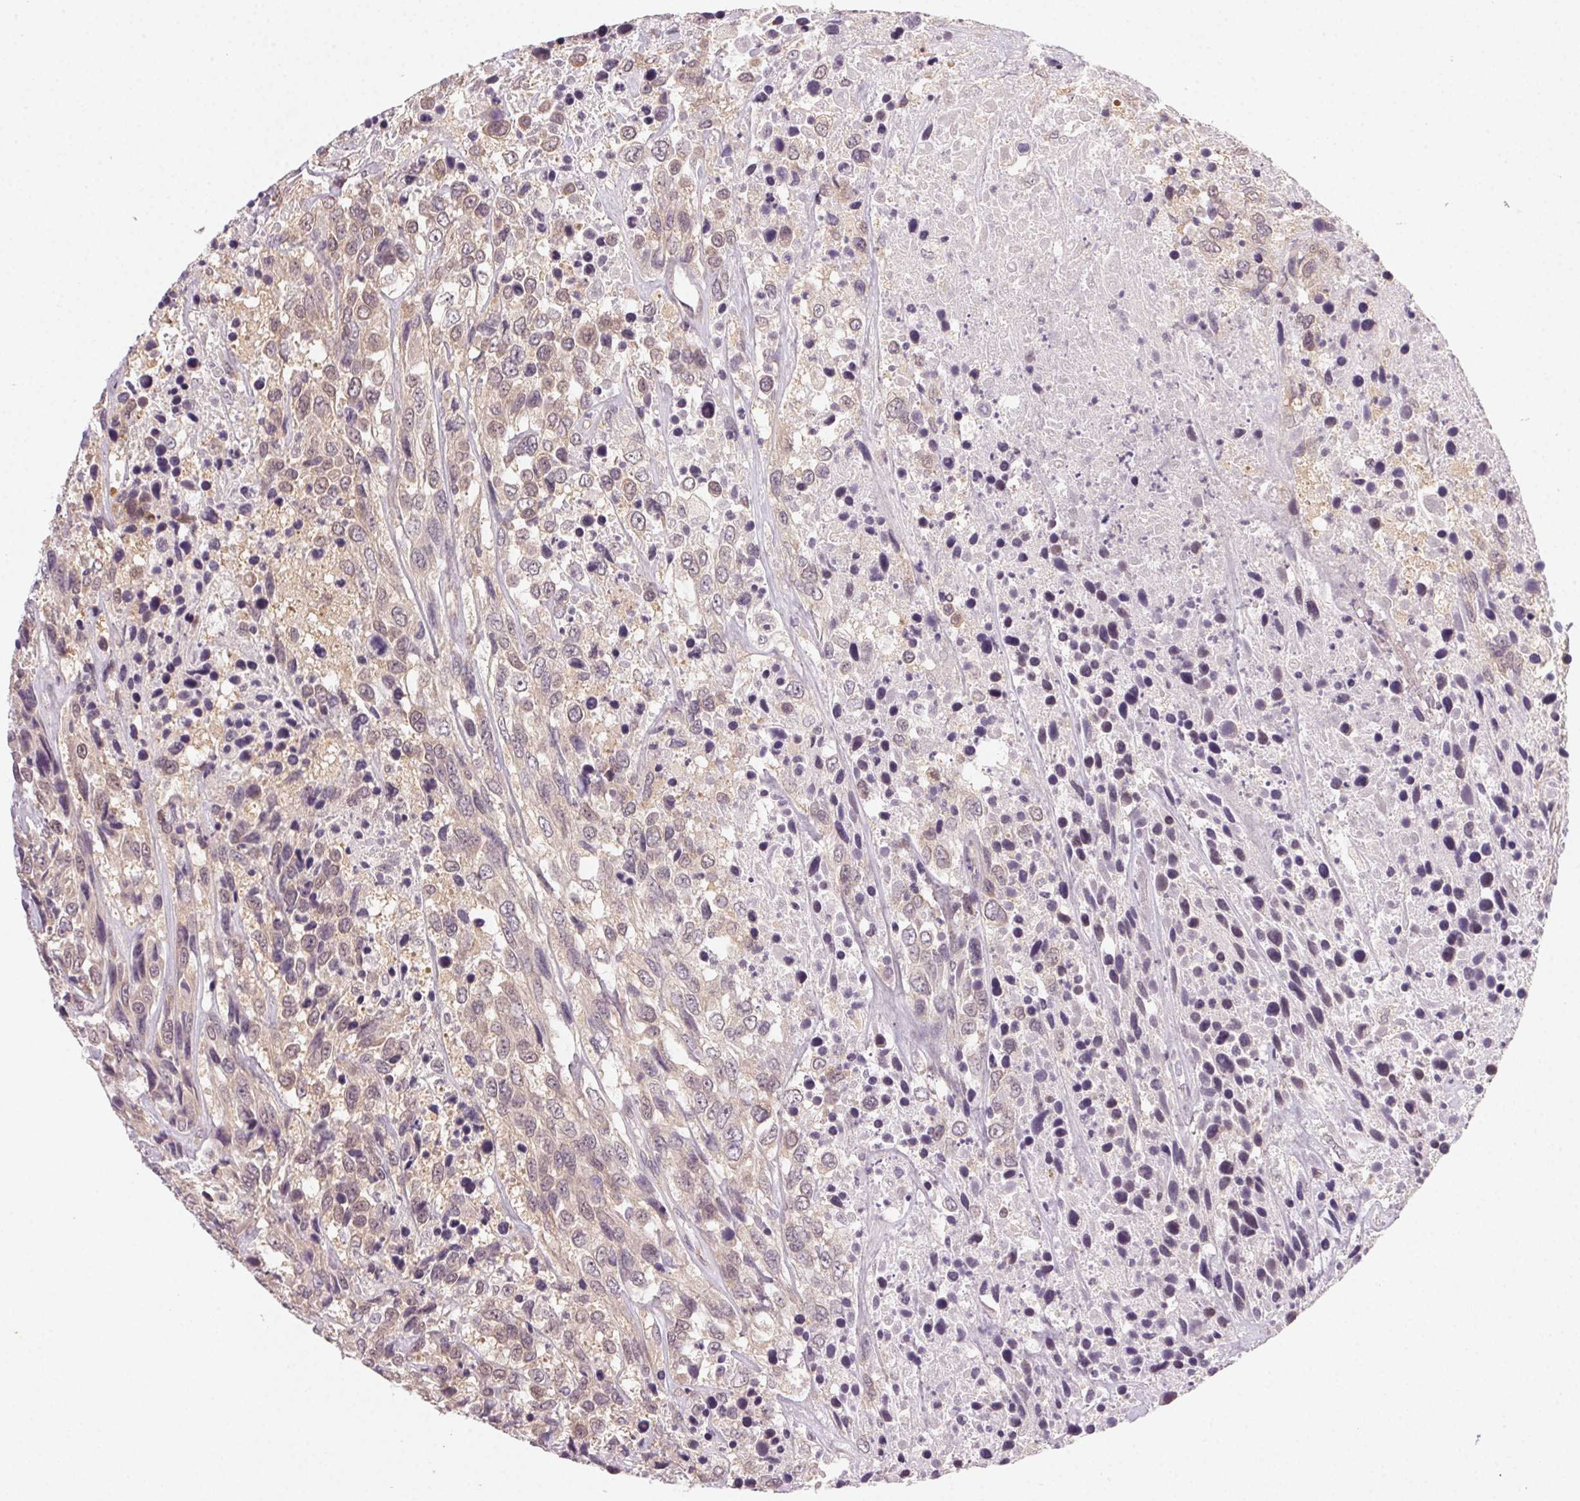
{"staining": {"intensity": "weak", "quantity": "<25%", "location": "cytoplasmic/membranous"}, "tissue": "urothelial cancer", "cell_type": "Tumor cells", "image_type": "cancer", "snomed": [{"axis": "morphology", "description": "Urothelial carcinoma, High grade"}, {"axis": "topography", "description": "Urinary bladder"}], "caption": "Immunohistochemistry of urothelial cancer exhibits no positivity in tumor cells.", "gene": "NCOA4", "patient": {"sex": "female", "age": 70}}